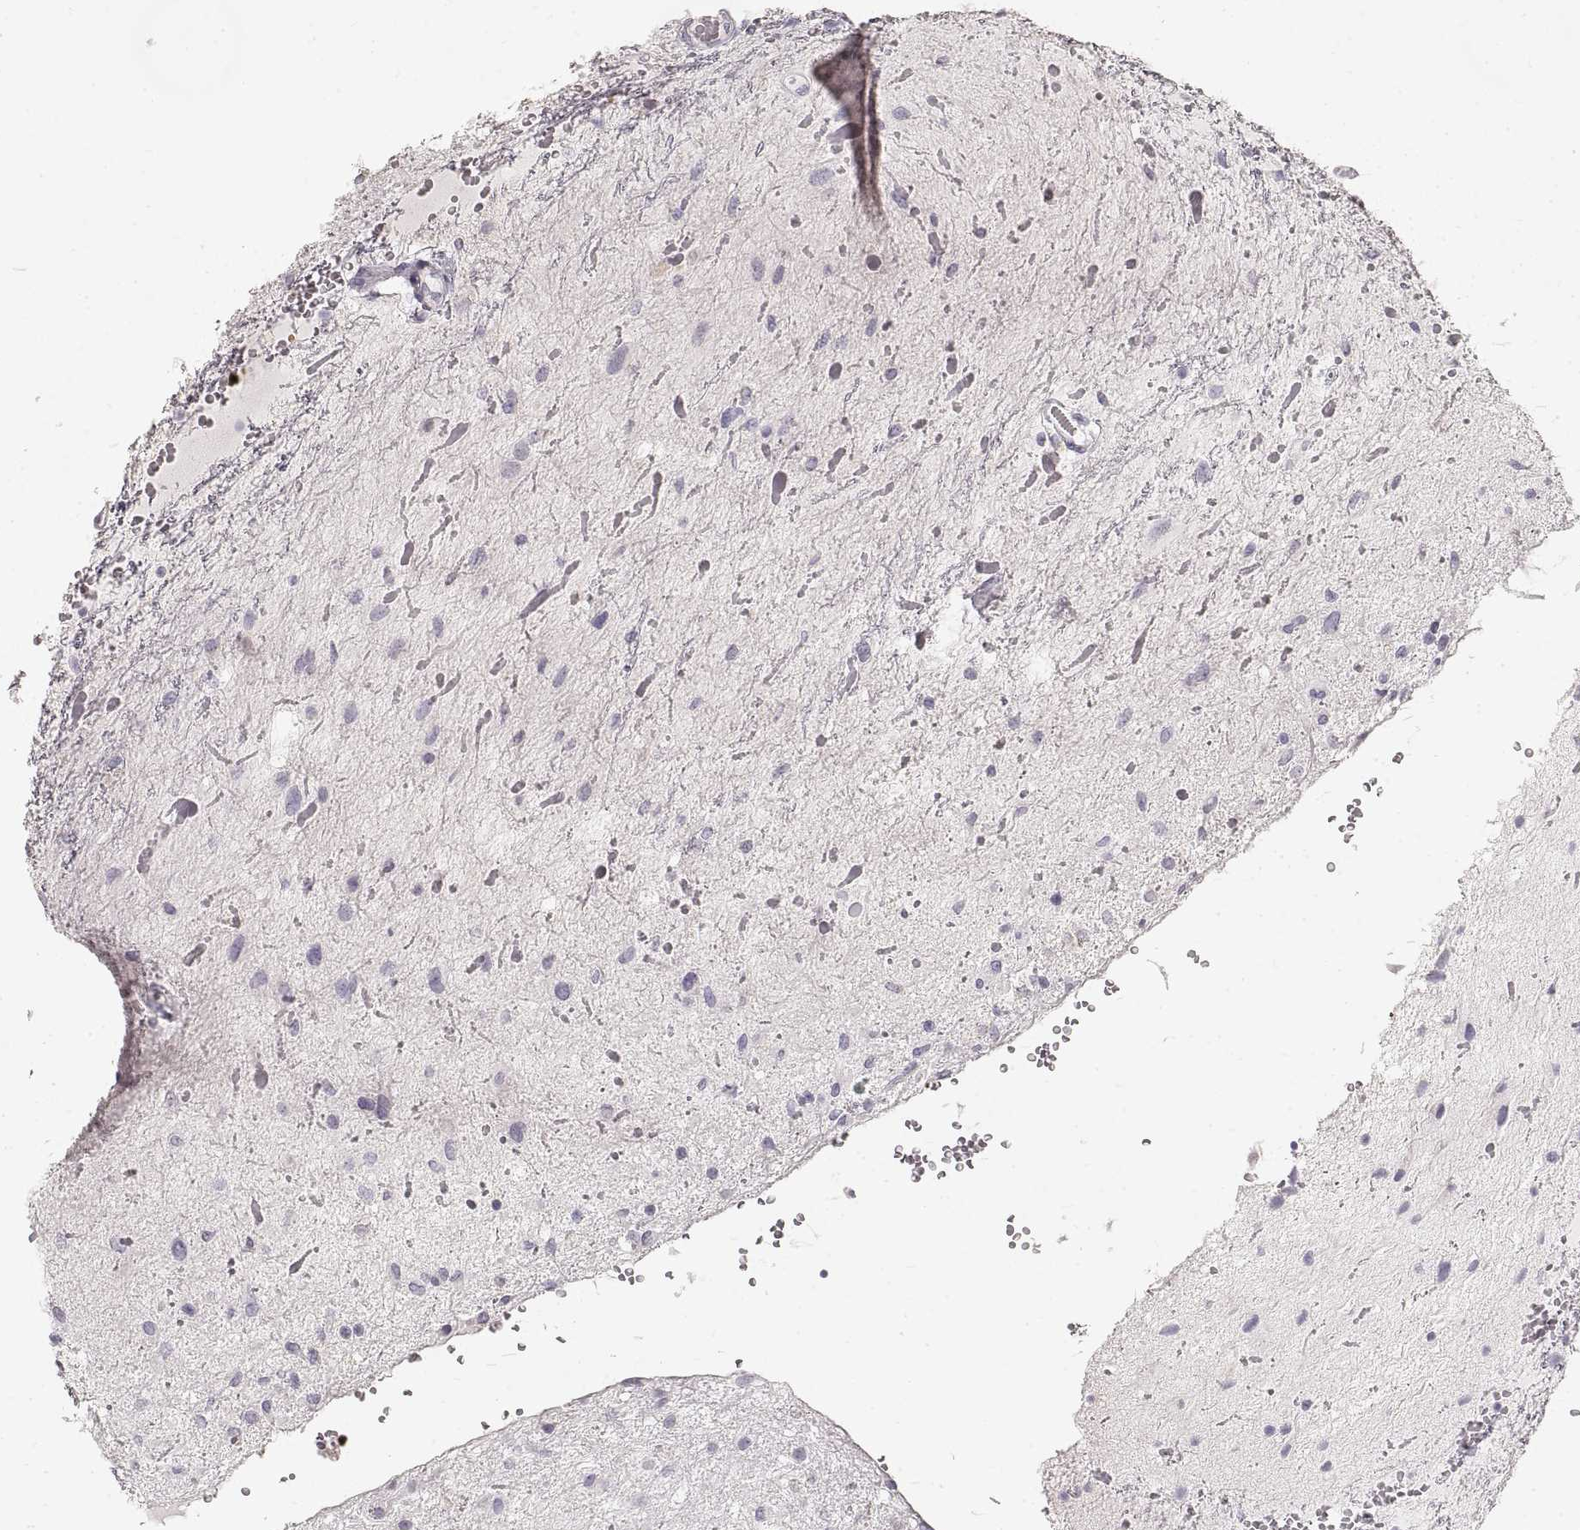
{"staining": {"intensity": "negative", "quantity": "none", "location": "none"}, "tissue": "glioma", "cell_type": "Tumor cells", "image_type": "cancer", "snomed": [{"axis": "morphology", "description": "Glioma, malignant, Low grade"}, {"axis": "topography", "description": "Cerebellum"}], "caption": "DAB (3,3'-diaminobenzidine) immunohistochemical staining of human glioma exhibits no significant positivity in tumor cells.", "gene": "ZP3", "patient": {"sex": "female", "age": 14}}